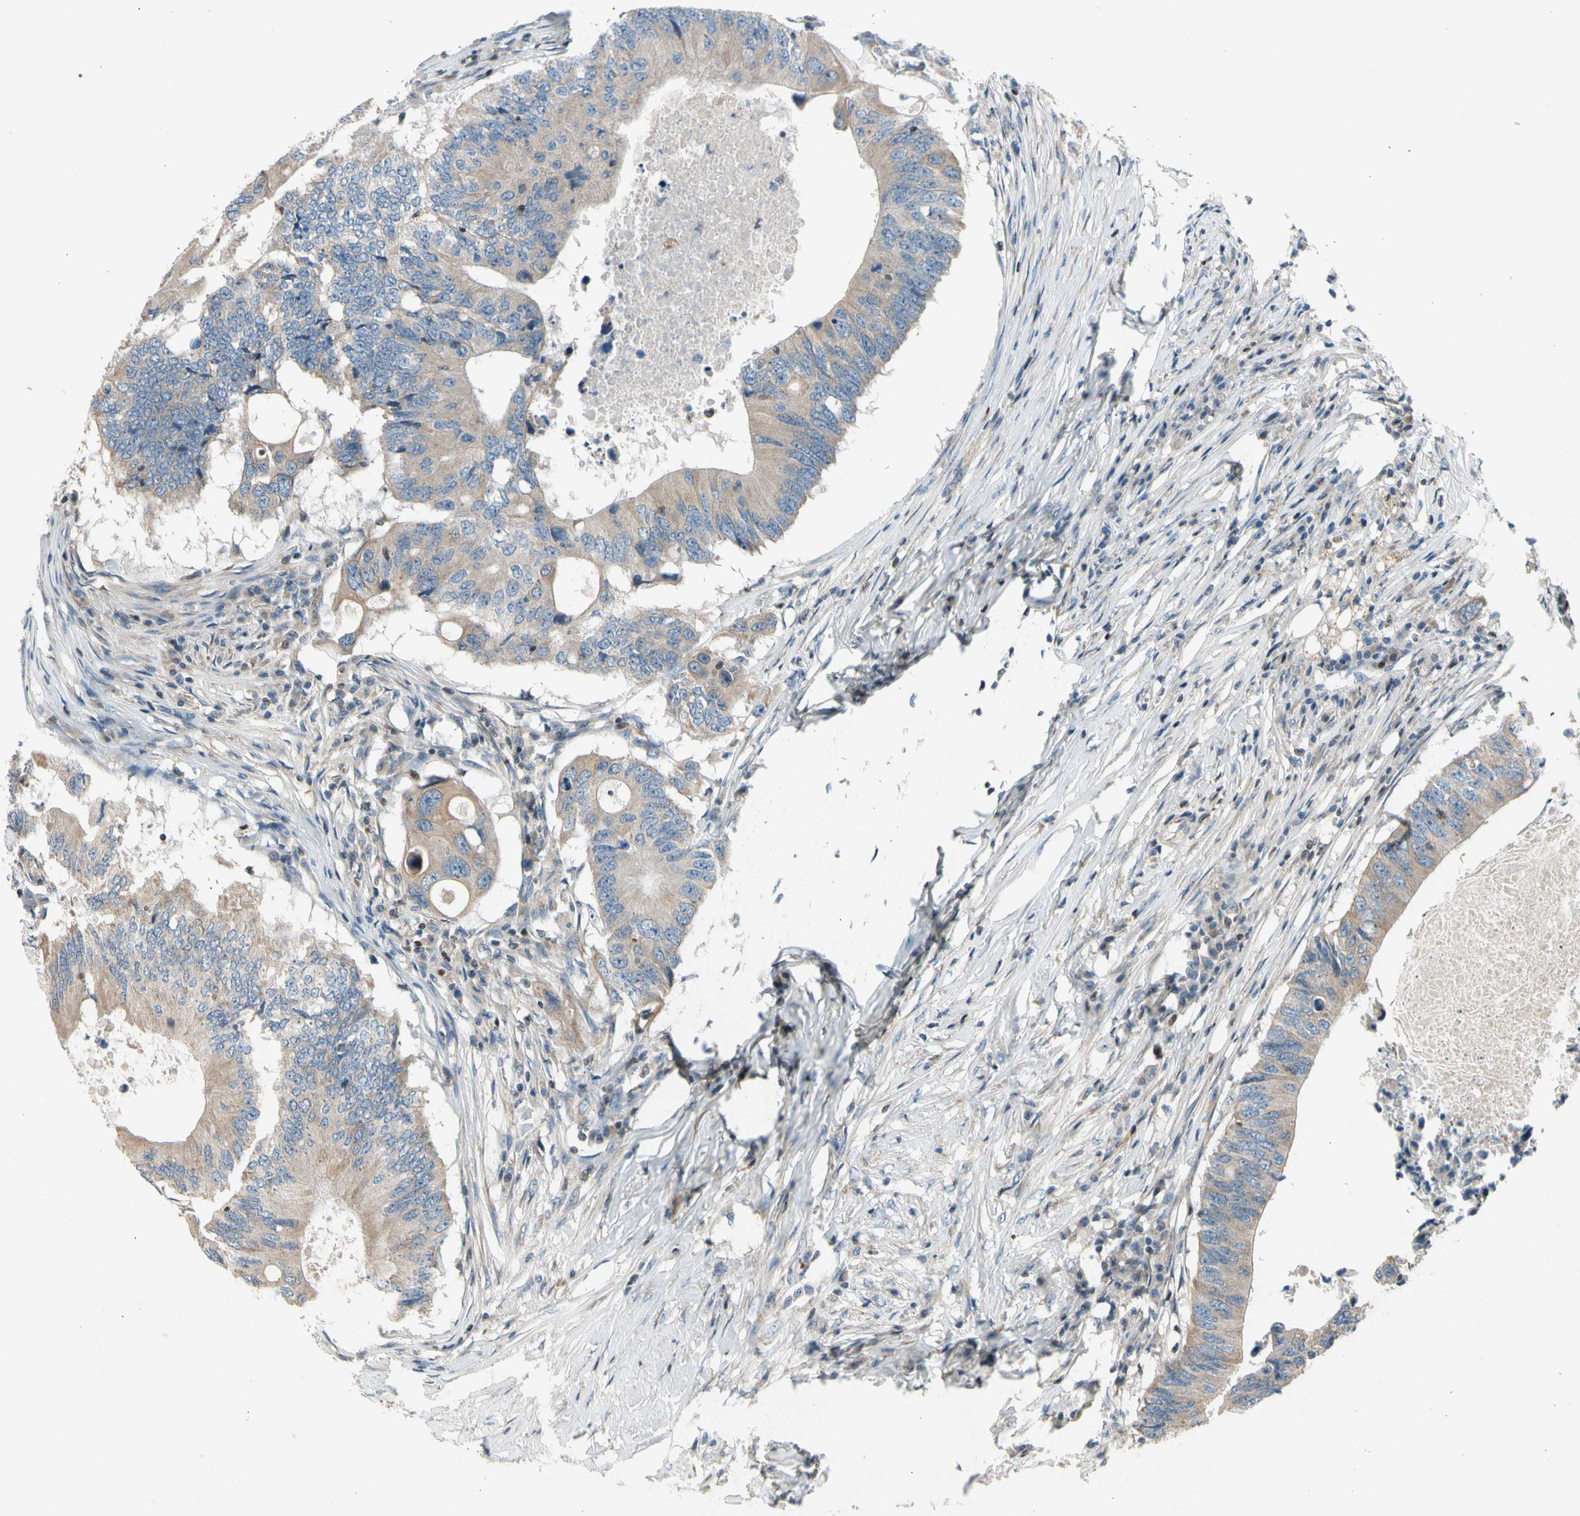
{"staining": {"intensity": "weak", "quantity": ">75%", "location": "cytoplasmic/membranous"}, "tissue": "colorectal cancer", "cell_type": "Tumor cells", "image_type": "cancer", "snomed": [{"axis": "morphology", "description": "Adenocarcinoma, NOS"}, {"axis": "topography", "description": "Colon"}], "caption": "Immunohistochemical staining of colorectal cancer (adenocarcinoma) demonstrates low levels of weak cytoplasmic/membranous staining in approximately >75% of tumor cells. (IHC, brightfield microscopy, high magnification).", "gene": "TBX21", "patient": {"sex": "male", "age": 71}}